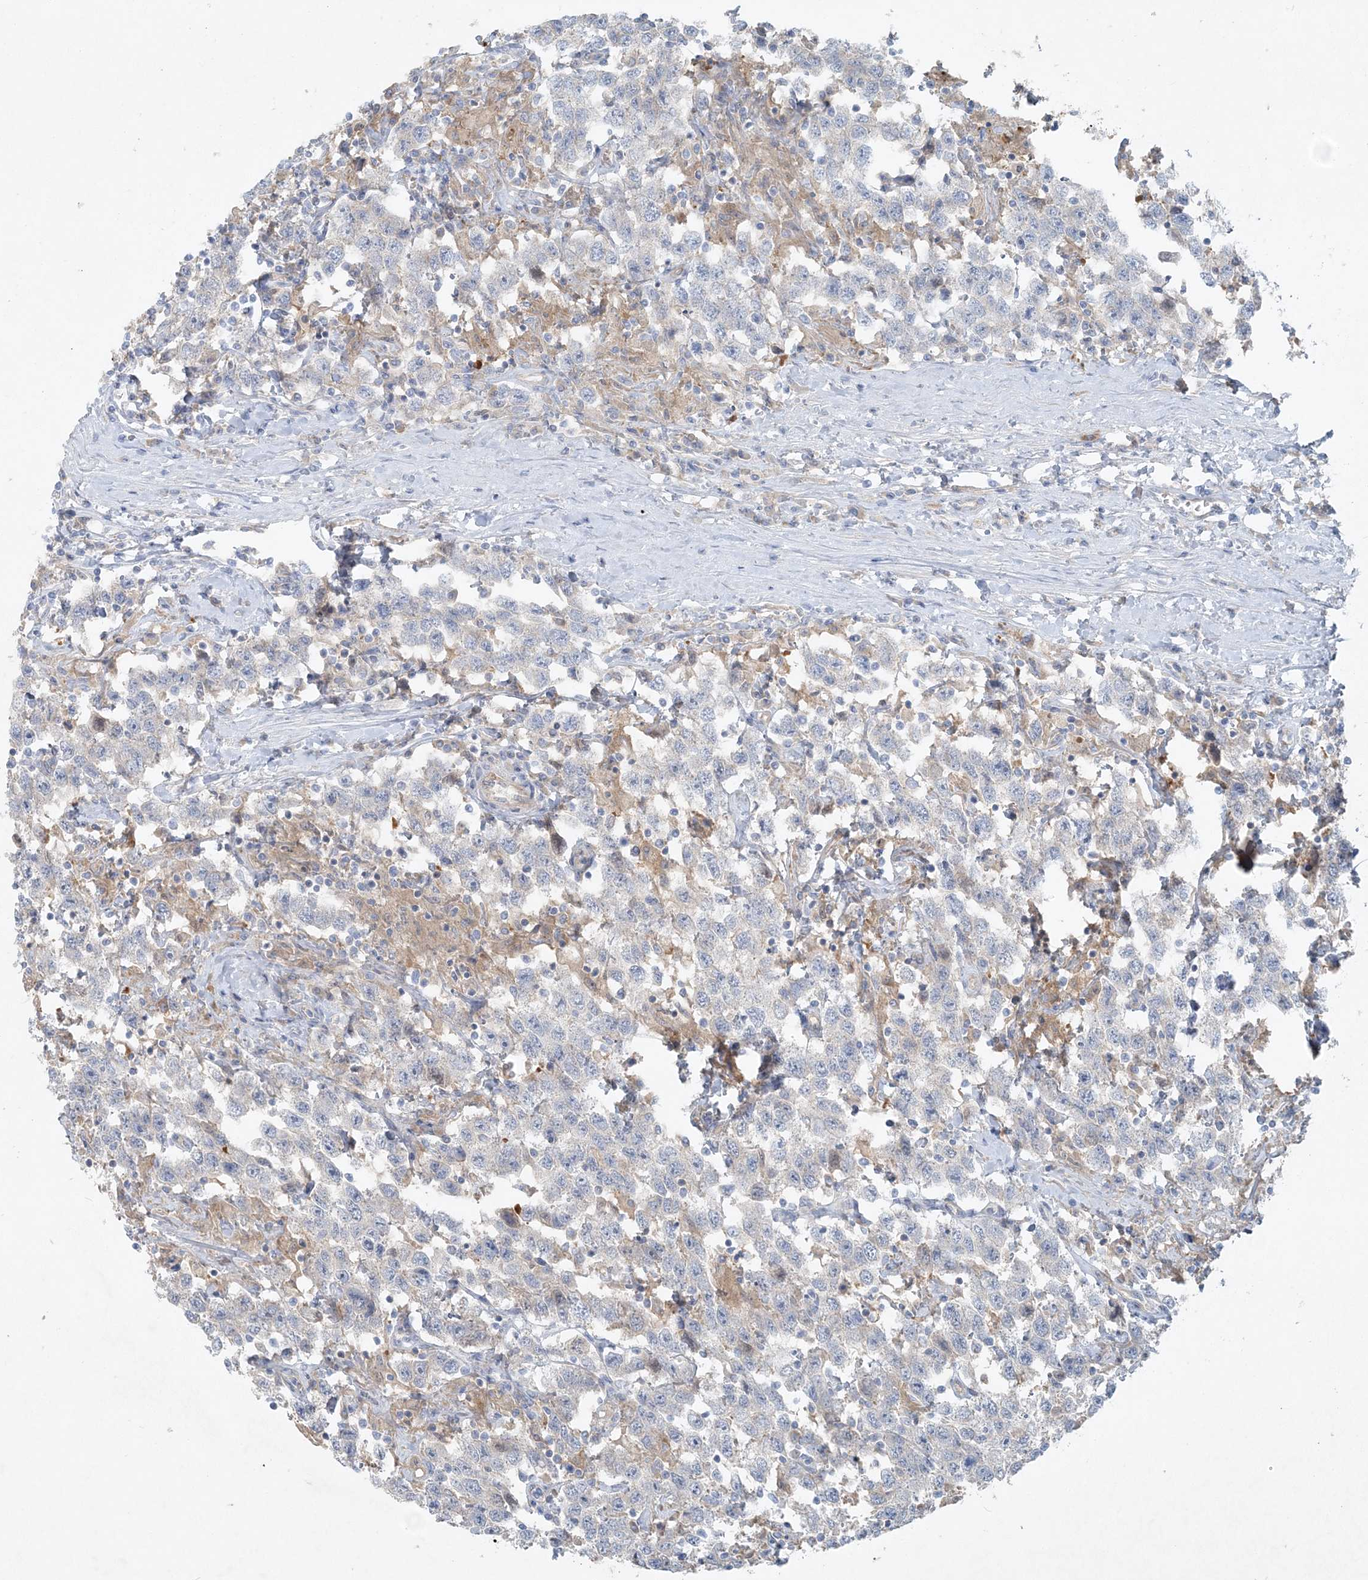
{"staining": {"intensity": "negative", "quantity": "none", "location": "none"}, "tissue": "testis cancer", "cell_type": "Tumor cells", "image_type": "cancer", "snomed": [{"axis": "morphology", "description": "Seminoma, NOS"}, {"axis": "topography", "description": "Testis"}], "caption": "A high-resolution image shows immunohistochemistry (IHC) staining of seminoma (testis), which demonstrates no significant expression in tumor cells.", "gene": "ATP11A", "patient": {"sex": "male", "age": 41}}